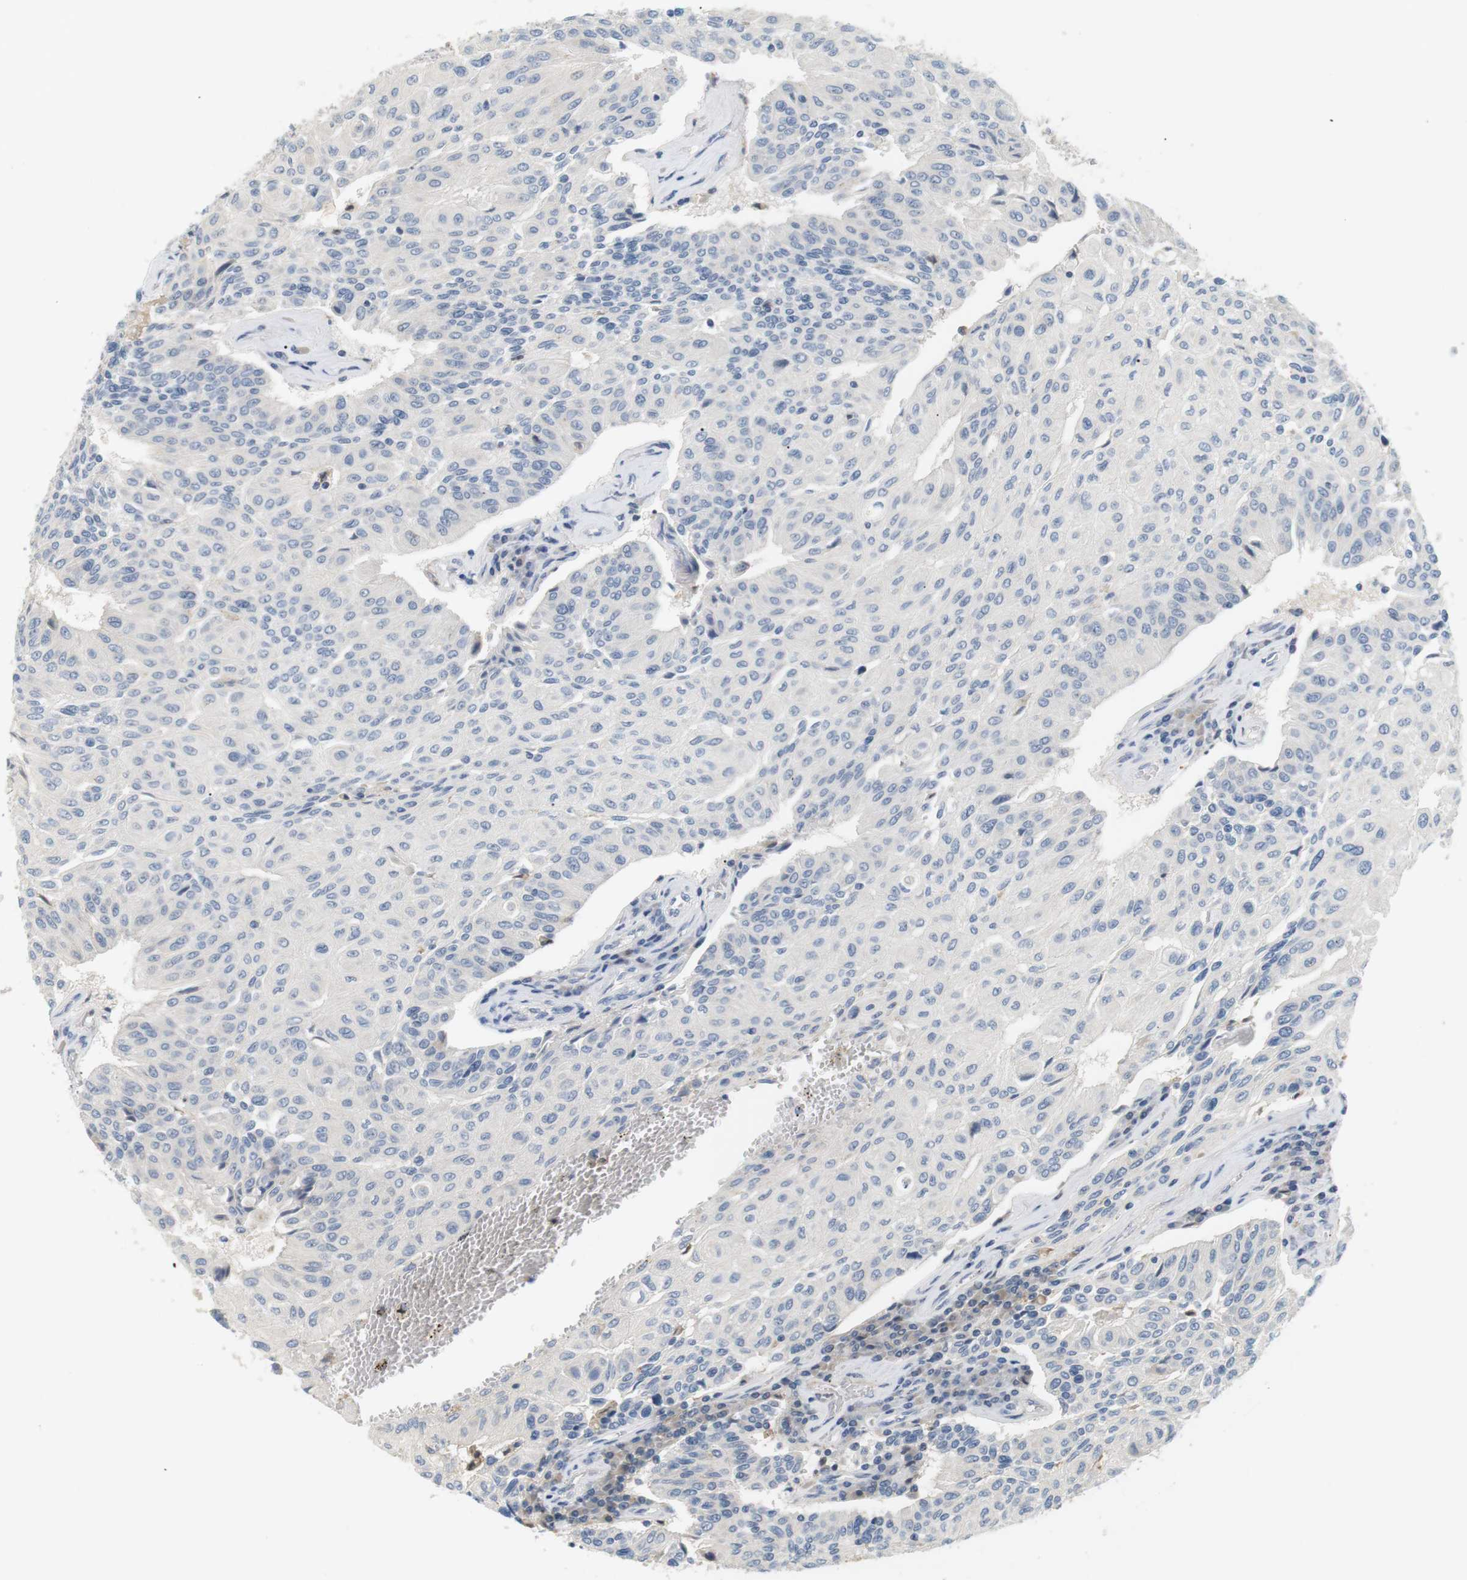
{"staining": {"intensity": "negative", "quantity": "none", "location": "none"}, "tissue": "urothelial cancer", "cell_type": "Tumor cells", "image_type": "cancer", "snomed": [{"axis": "morphology", "description": "Urothelial carcinoma, High grade"}, {"axis": "topography", "description": "Urinary bladder"}], "caption": "The immunohistochemistry (IHC) micrograph has no significant expression in tumor cells of urothelial cancer tissue.", "gene": "P2RY1", "patient": {"sex": "male", "age": 66}}